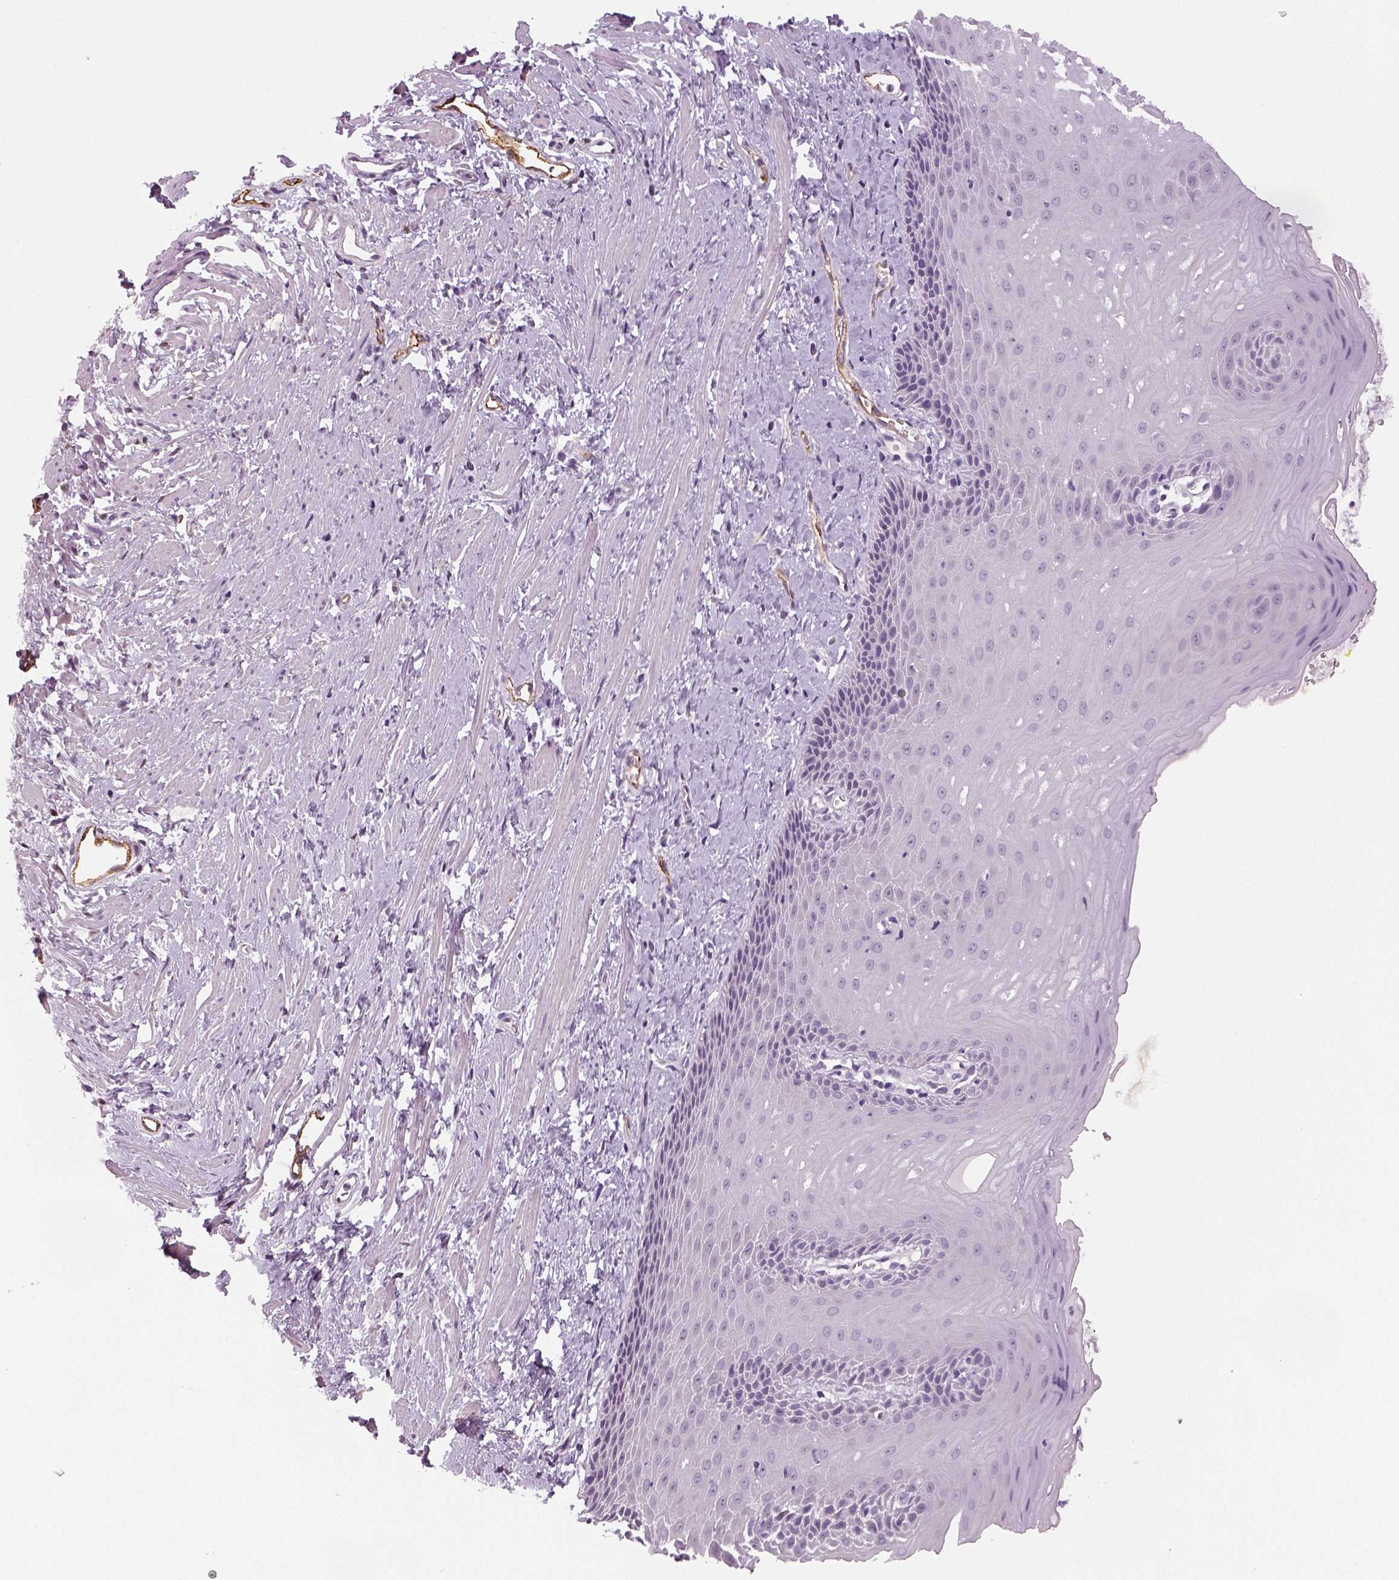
{"staining": {"intensity": "negative", "quantity": "none", "location": "none"}, "tissue": "esophagus", "cell_type": "Squamous epithelial cells", "image_type": "normal", "snomed": [{"axis": "morphology", "description": "Normal tissue, NOS"}, {"axis": "topography", "description": "Esophagus"}], "caption": "Histopathology image shows no significant protein positivity in squamous epithelial cells of benign esophagus.", "gene": "ENSG00000250349", "patient": {"sex": "male", "age": 64}}